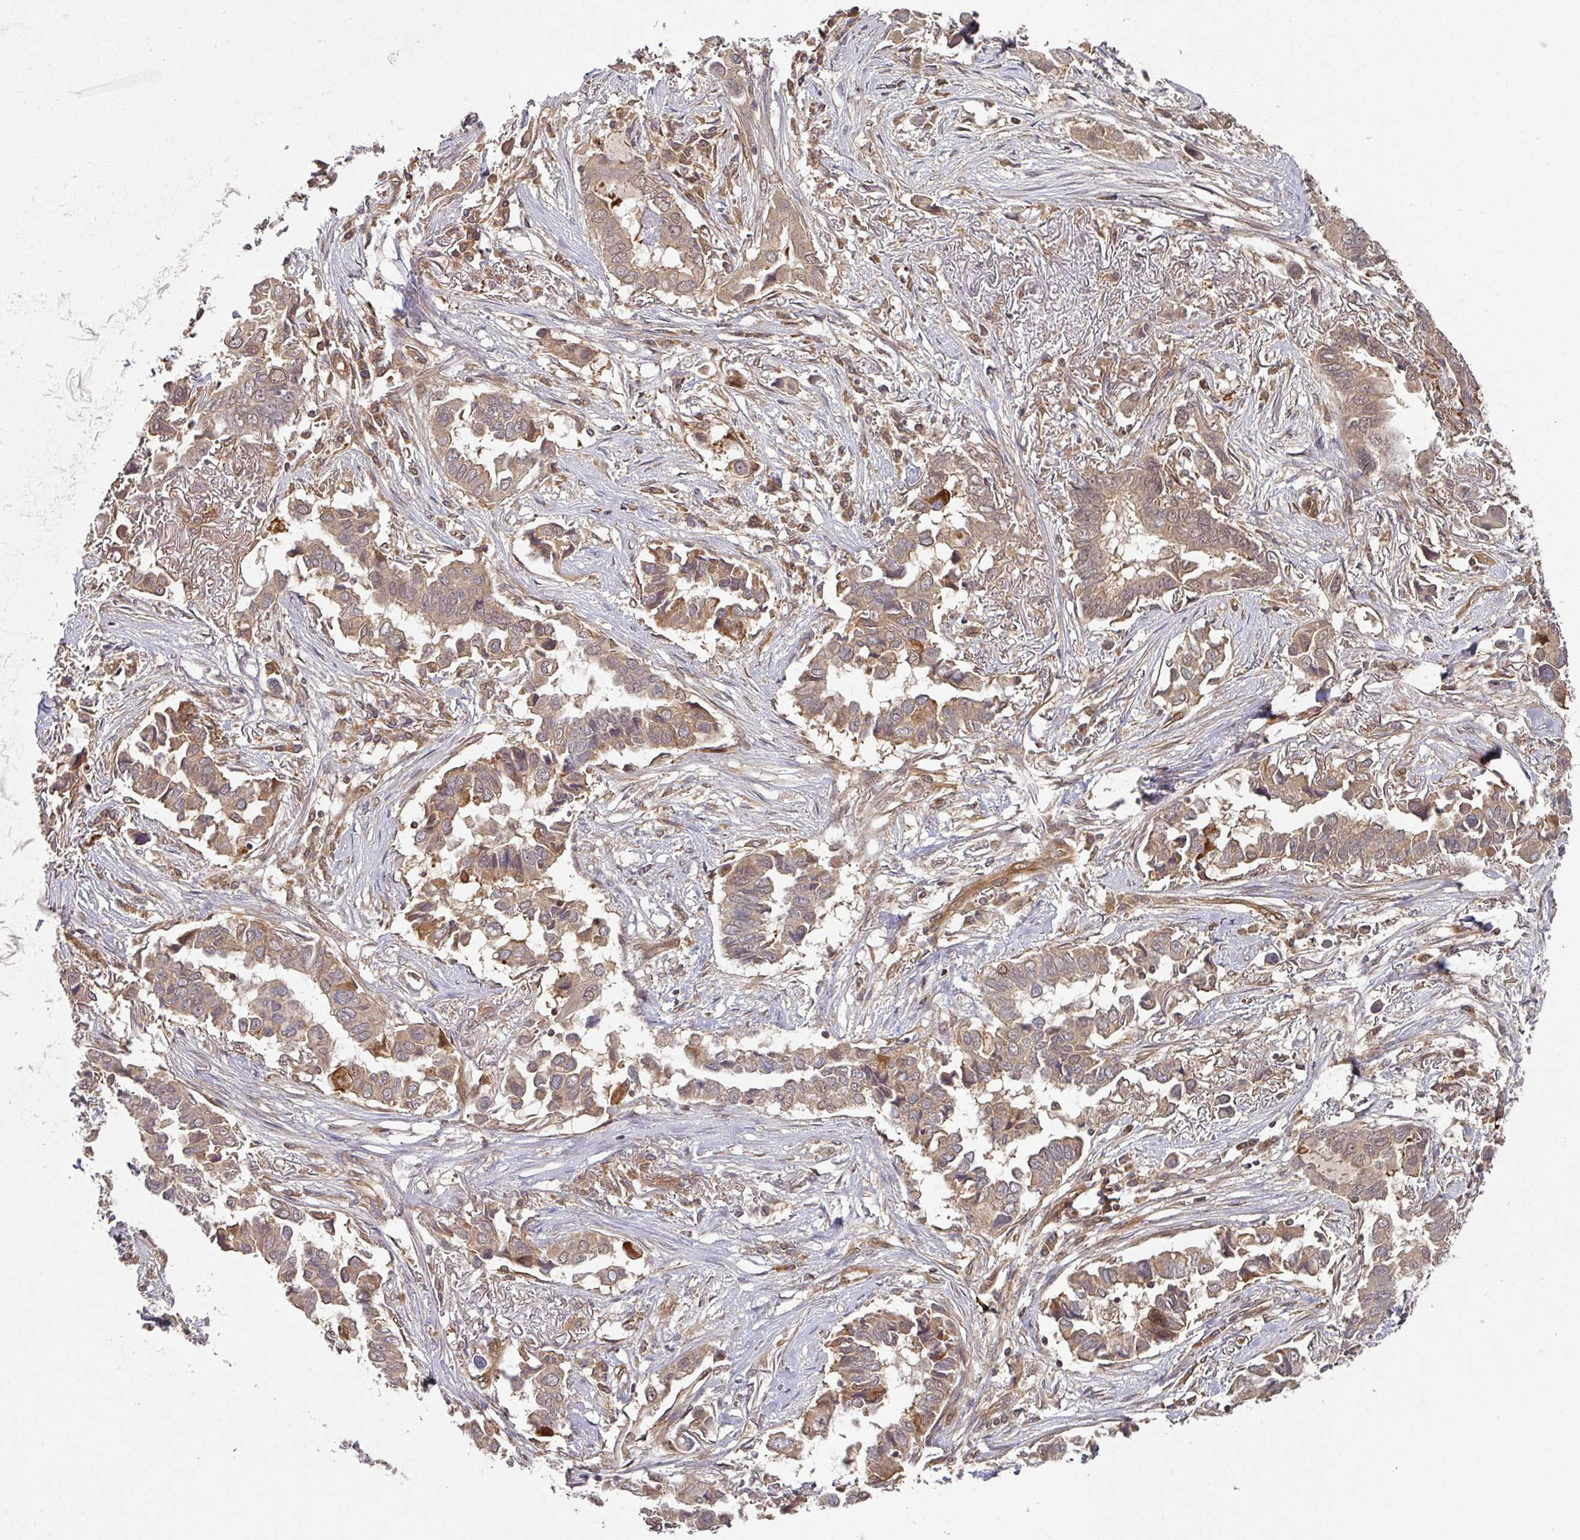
{"staining": {"intensity": "moderate", "quantity": ">75%", "location": "cytoplasmic/membranous"}, "tissue": "lung cancer", "cell_type": "Tumor cells", "image_type": "cancer", "snomed": [{"axis": "morphology", "description": "Adenocarcinoma, NOS"}, {"axis": "topography", "description": "Lung"}], "caption": "About >75% of tumor cells in lung cancer (adenocarcinoma) demonstrate moderate cytoplasmic/membranous protein expression as visualized by brown immunohistochemical staining.", "gene": "EIF4EBP2", "patient": {"sex": "female", "age": 76}}